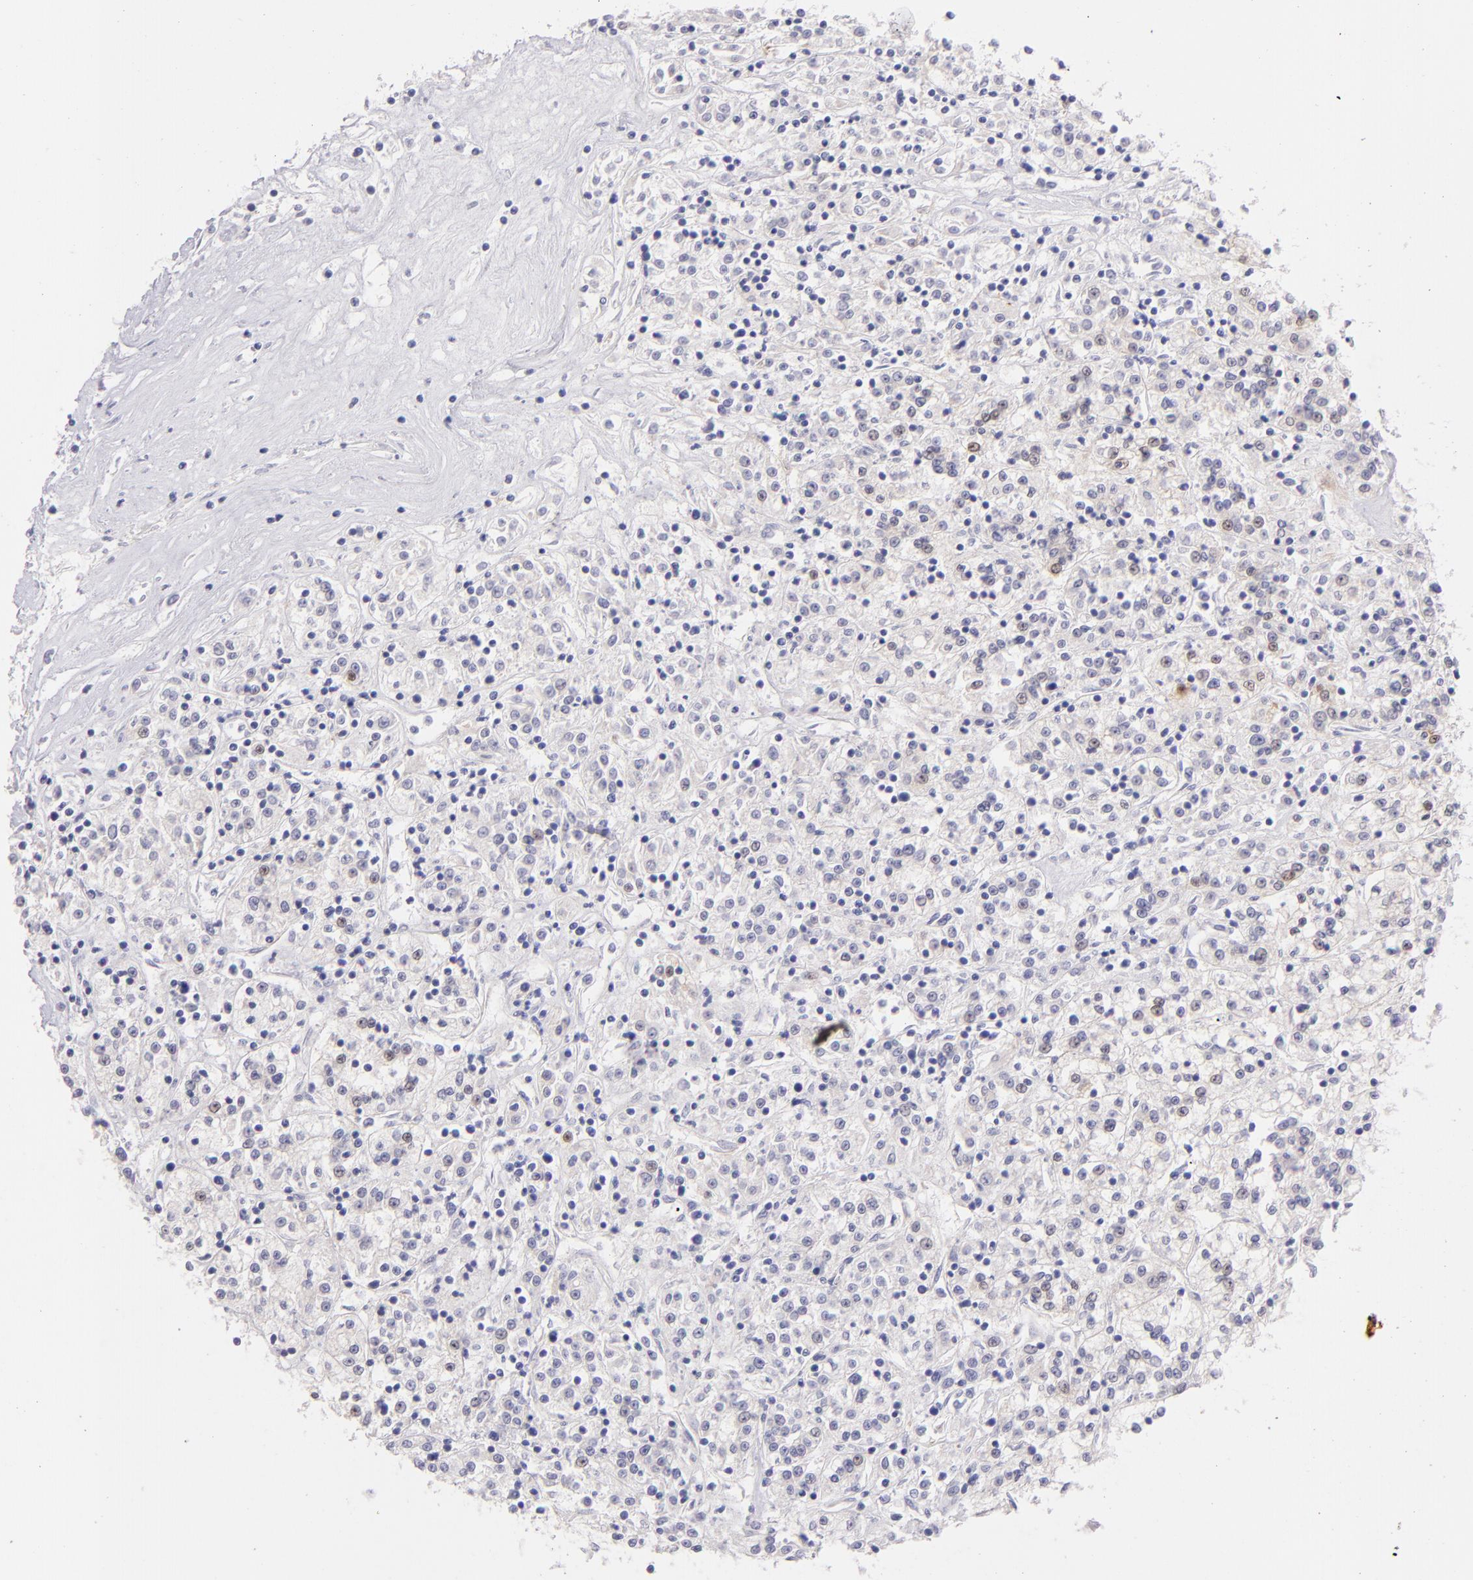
{"staining": {"intensity": "weak", "quantity": ">75%", "location": "cytoplasmic/membranous"}, "tissue": "renal cancer", "cell_type": "Tumor cells", "image_type": "cancer", "snomed": [{"axis": "morphology", "description": "Adenocarcinoma, NOS"}, {"axis": "topography", "description": "Kidney"}], "caption": "Tumor cells exhibit low levels of weak cytoplasmic/membranous positivity in about >75% of cells in human adenocarcinoma (renal).", "gene": "SH2D4A", "patient": {"sex": "female", "age": 76}}